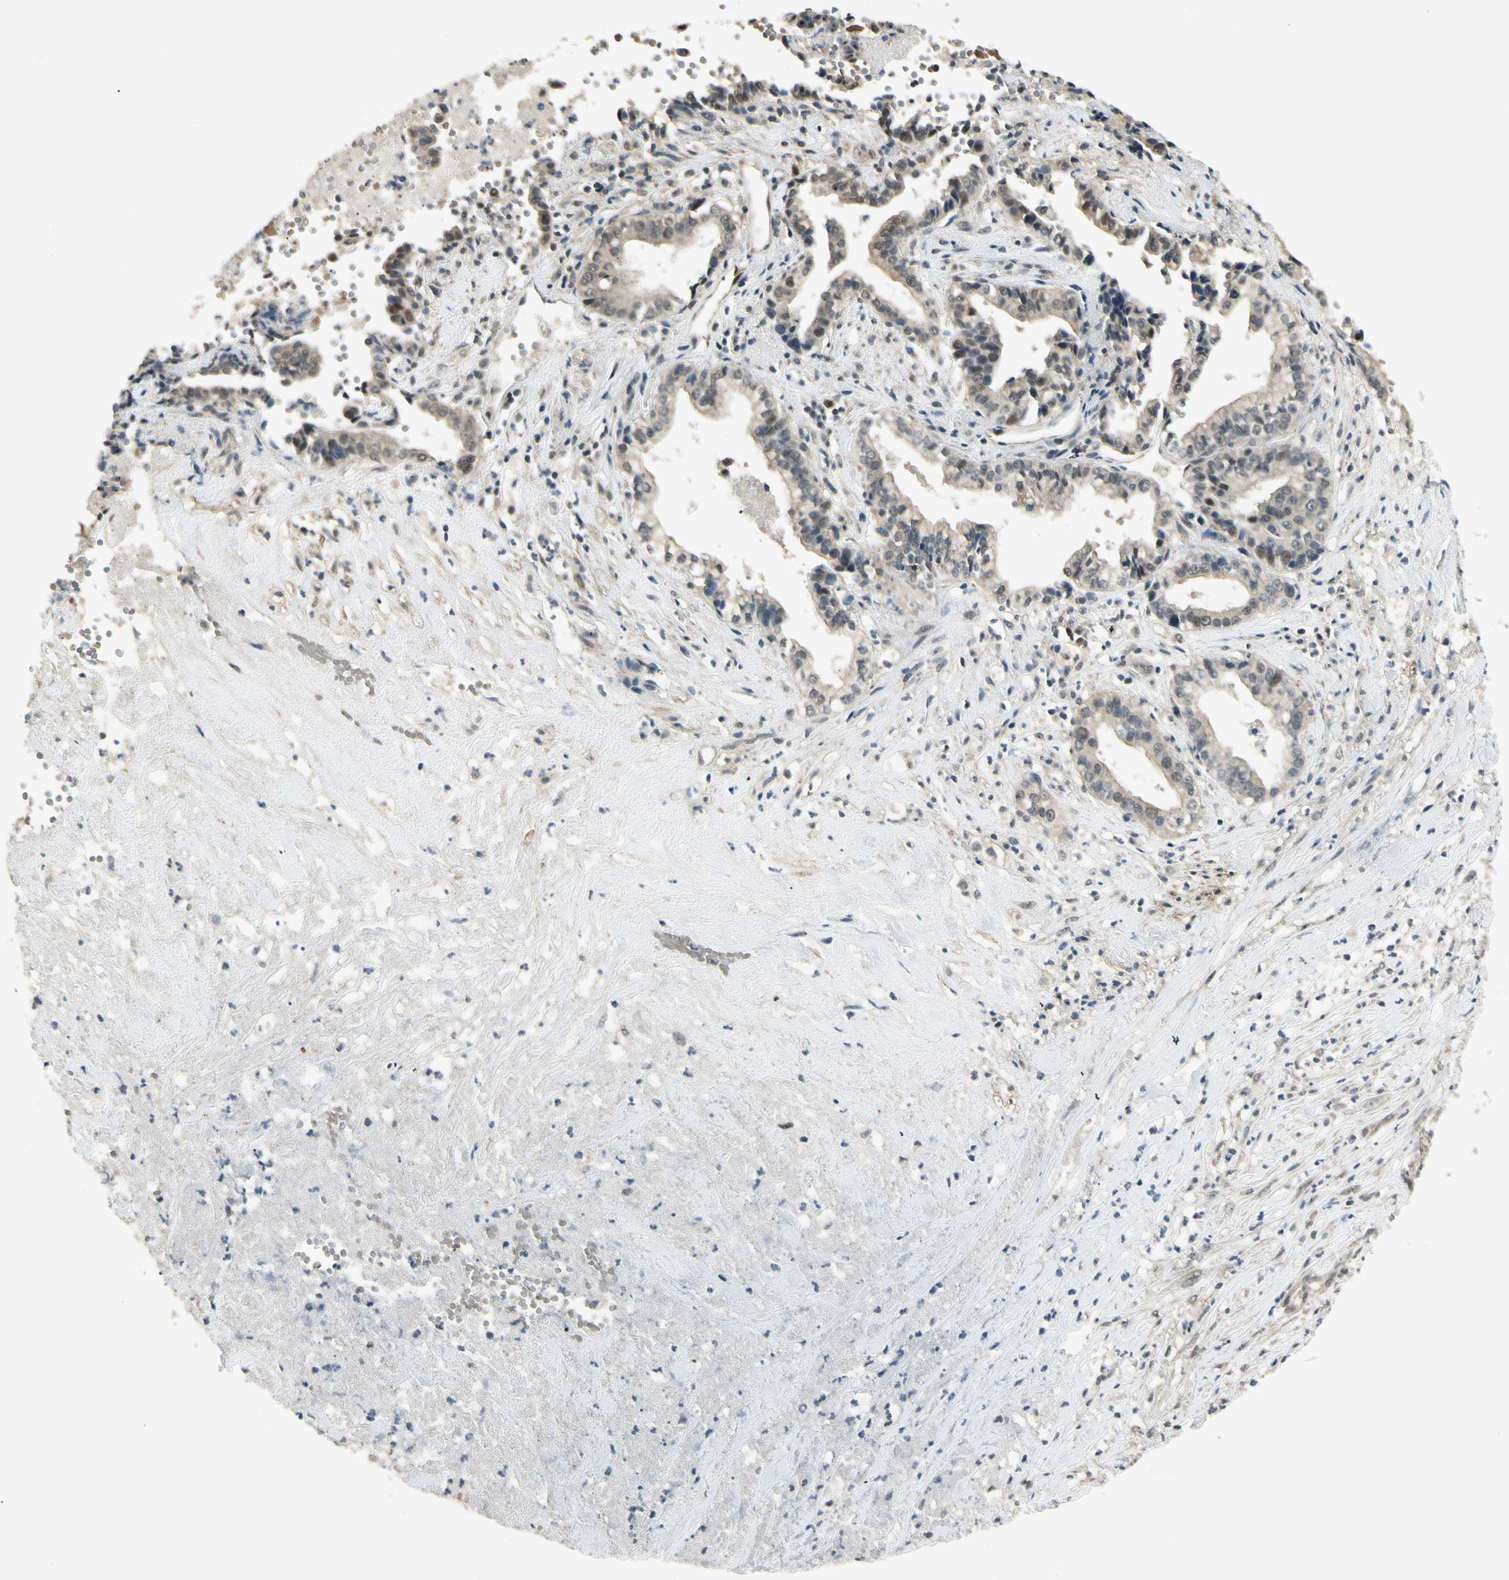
{"staining": {"intensity": "weak", "quantity": ">75%", "location": "cytoplasmic/membranous,nuclear"}, "tissue": "liver cancer", "cell_type": "Tumor cells", "image_type": "cancer", "snomed": [{"axis": "morphology", "description": "Cholangiocarcinoma"}, {"axis": "topography", "description": "Liver"}], "caption": "Immunohistochemistry micrograph of liver cancer stained for a protein (brown), which demonstrates low levels of weak cytoplasmic/membranous and nuclear positivity in approximately >75% of tumor cells.", "gene": "MCPH1", "patient": {"sex": "female", "age": 61}}